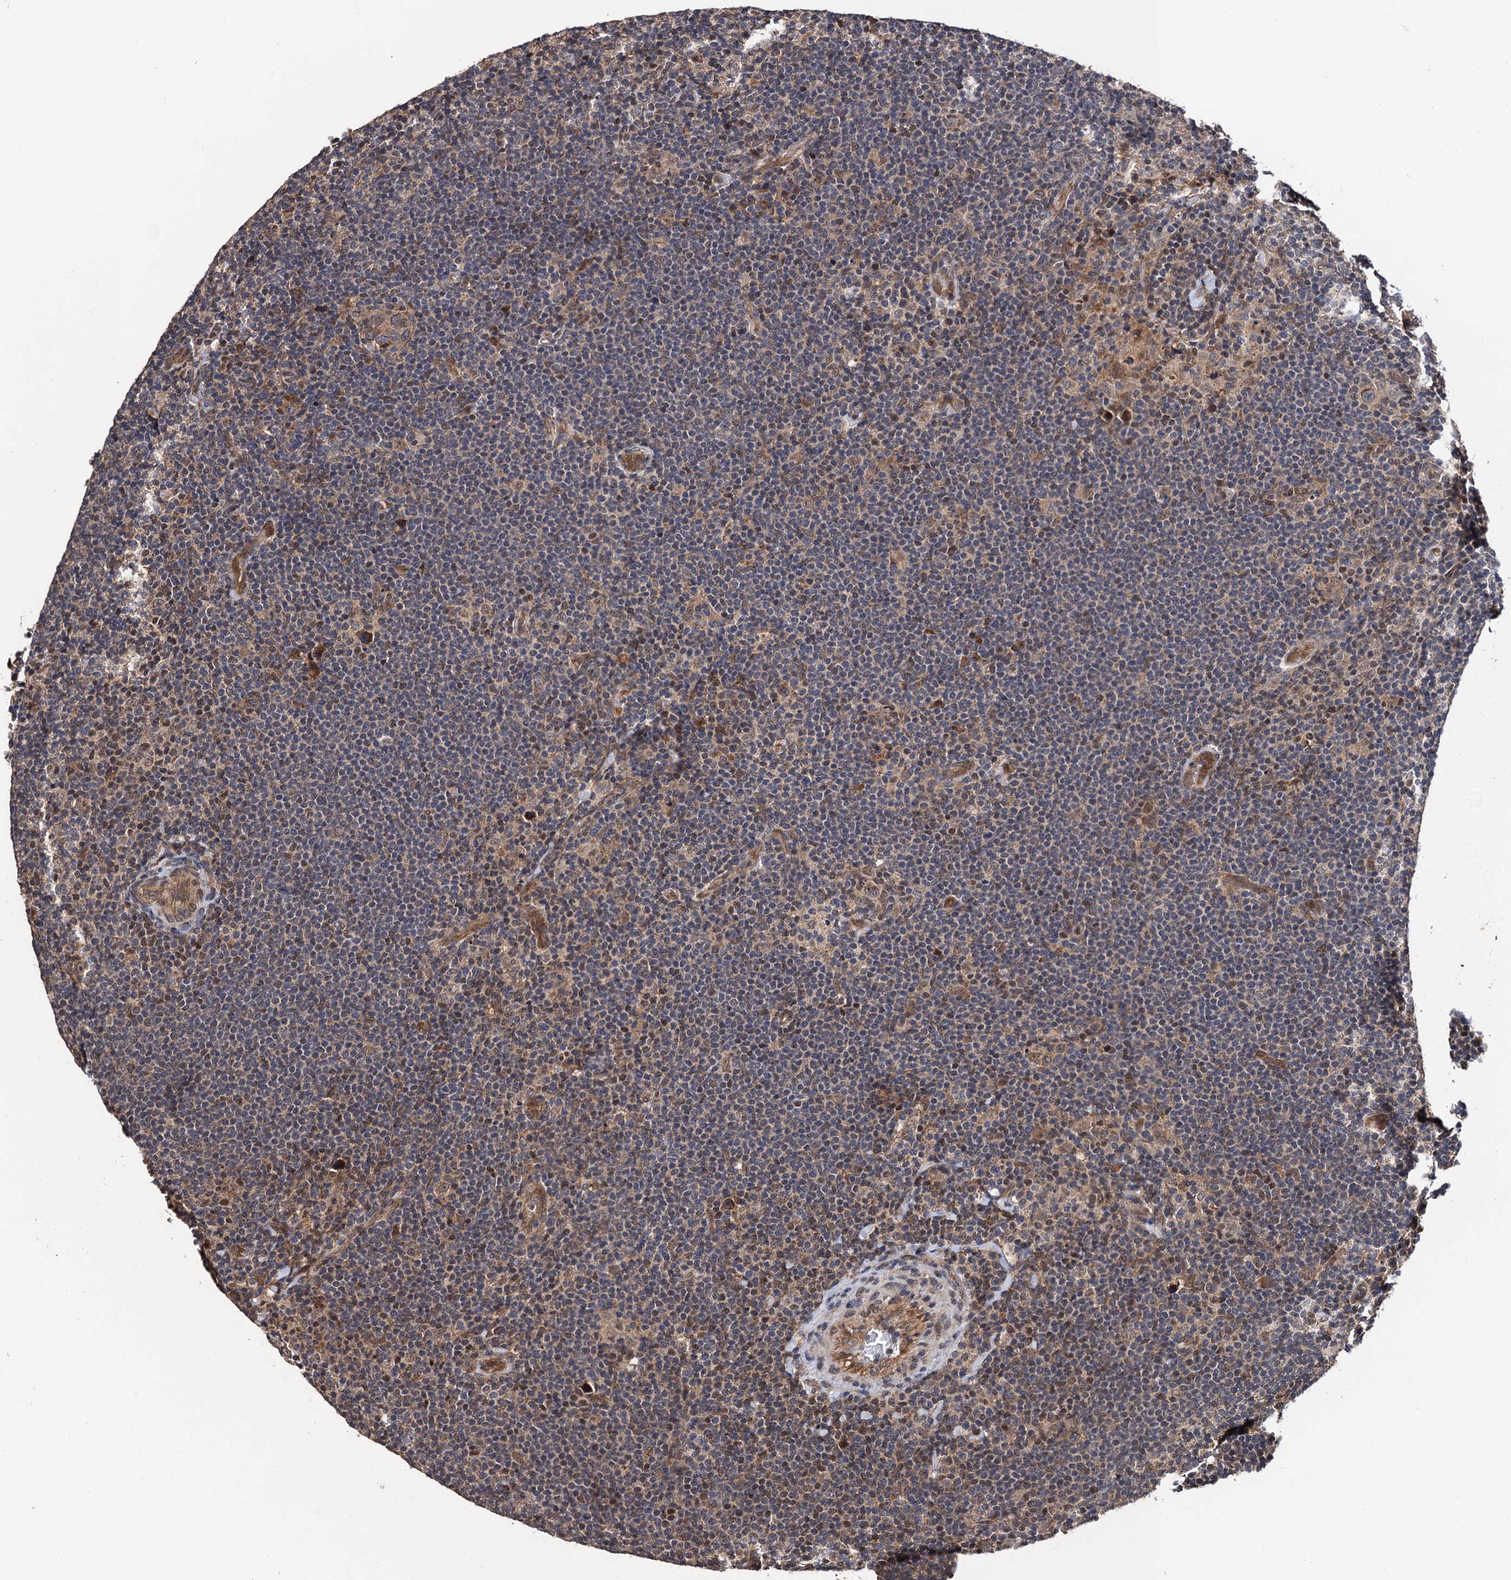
{"staining": {"intensity": "moderate", "quantity": ">75%", "location": "cytoplasmic/membranous"}, "tissue": "lymphoma", "cell_type": "Tumor cells", "image_type": "cancer", "snomed": [{"axis": "morphology", "description": "Hodgkin's disease, NOS"}, {"axis": "topography", "description": "Lymph node"}], "caption": "Tumor cells reveal moderate cytoplasmic/membranous expression in about >75% of cells in Hodgkin's disease. Immunohistochemistry (ihc) stains the protein of interest in brown and the nuclei are stained blue.", "gene": "MIER2", "patient": {"sex": "female", "age": 57}}